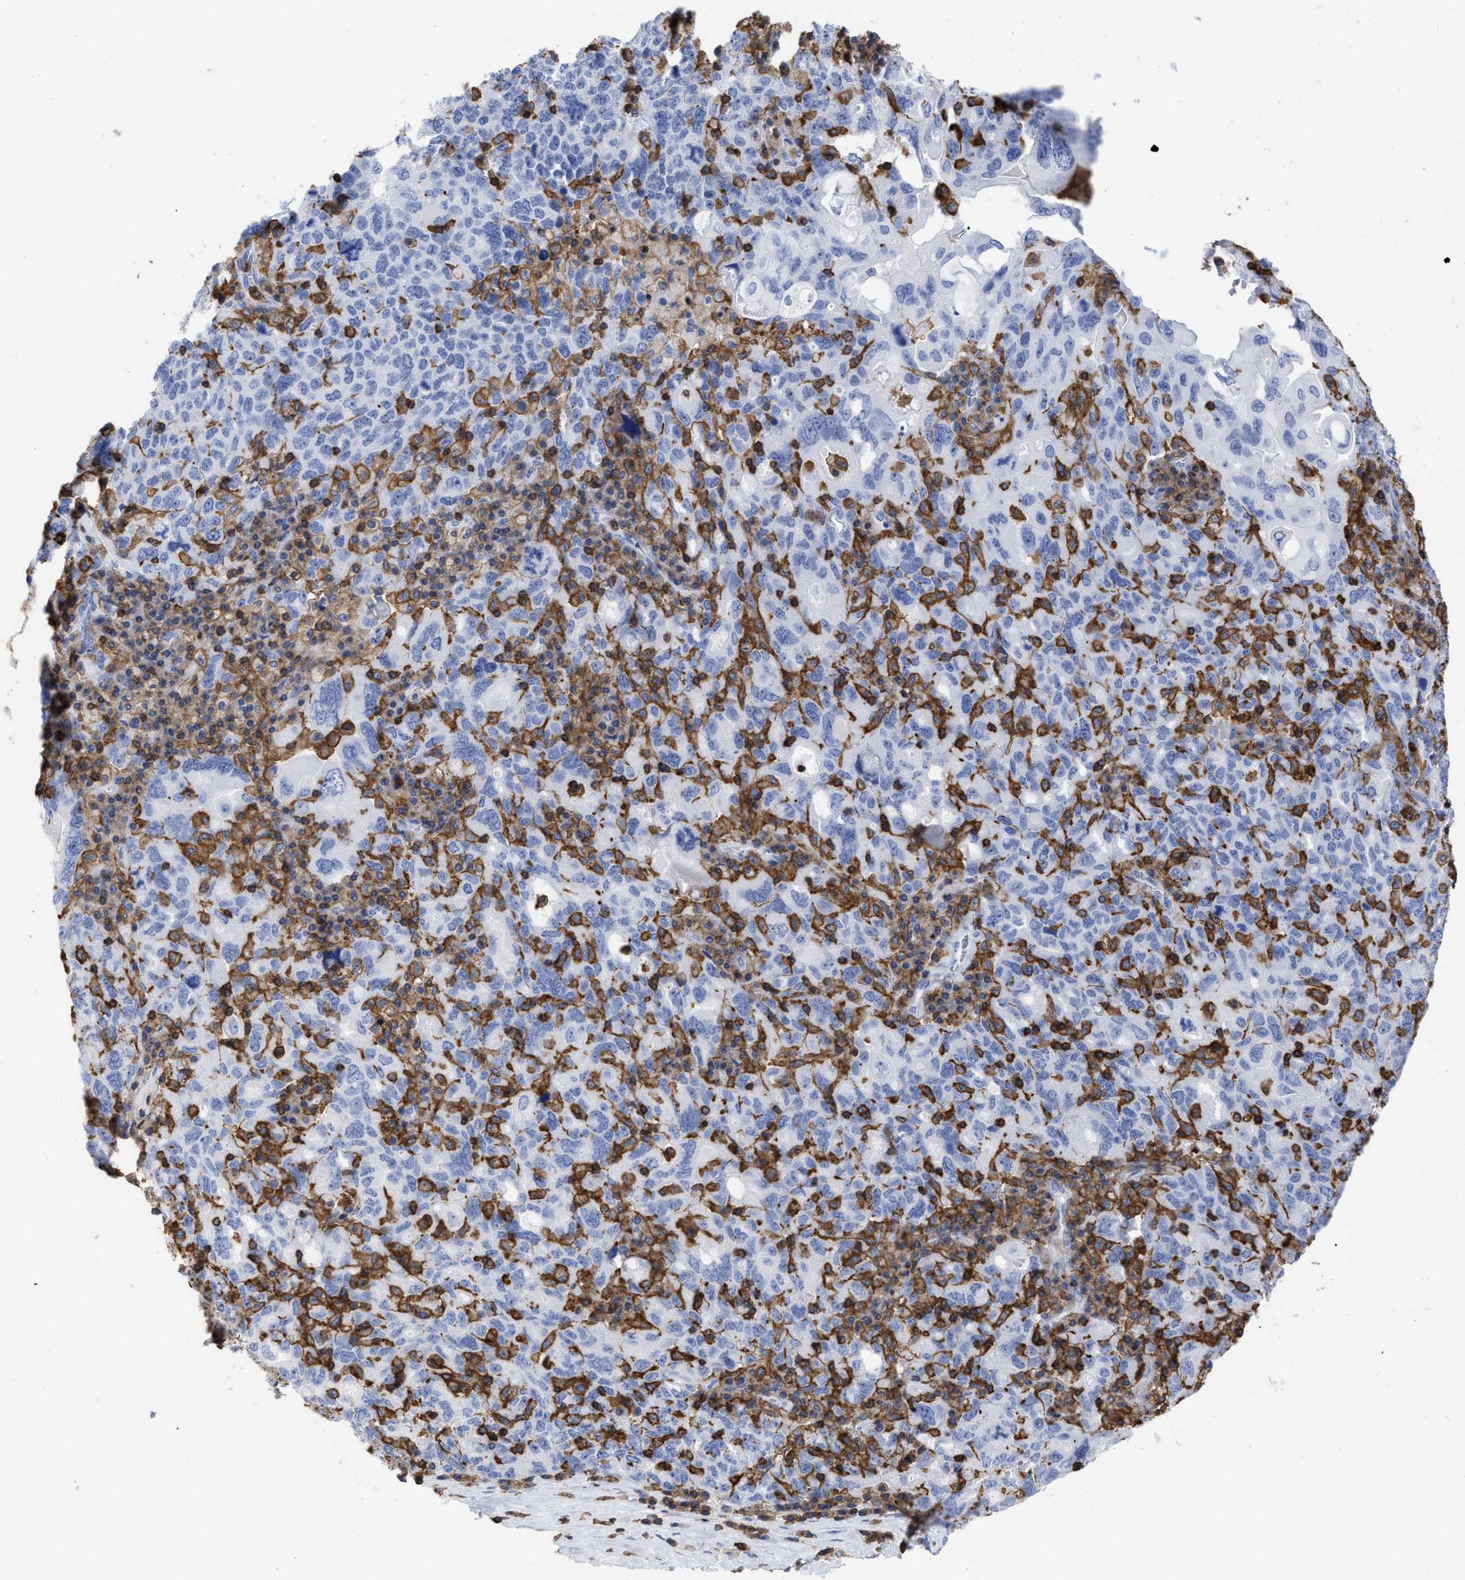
{"staining": {"intensity": "negative", "quantity": "none", "location": "none"}, "tissue": "ovarian cancer", "cell_type": "Tumor cells", "image_type": "cancer", "snomed": [{"axis": "morphology", "description": "Carcinoma, endometroid"}, {"axis": "topography", "description": "Ovary"}], "caption": "This photomicrograph is of endometroid carcinoma (ovarian) stained with immunohistochemistry (IHC) to label a protein in brown with the nuclei are counter-stained blue. There is no positivity in tumor cells.", "gene": "HCLS1", "patient": {"sex": "female", "age": 62}}